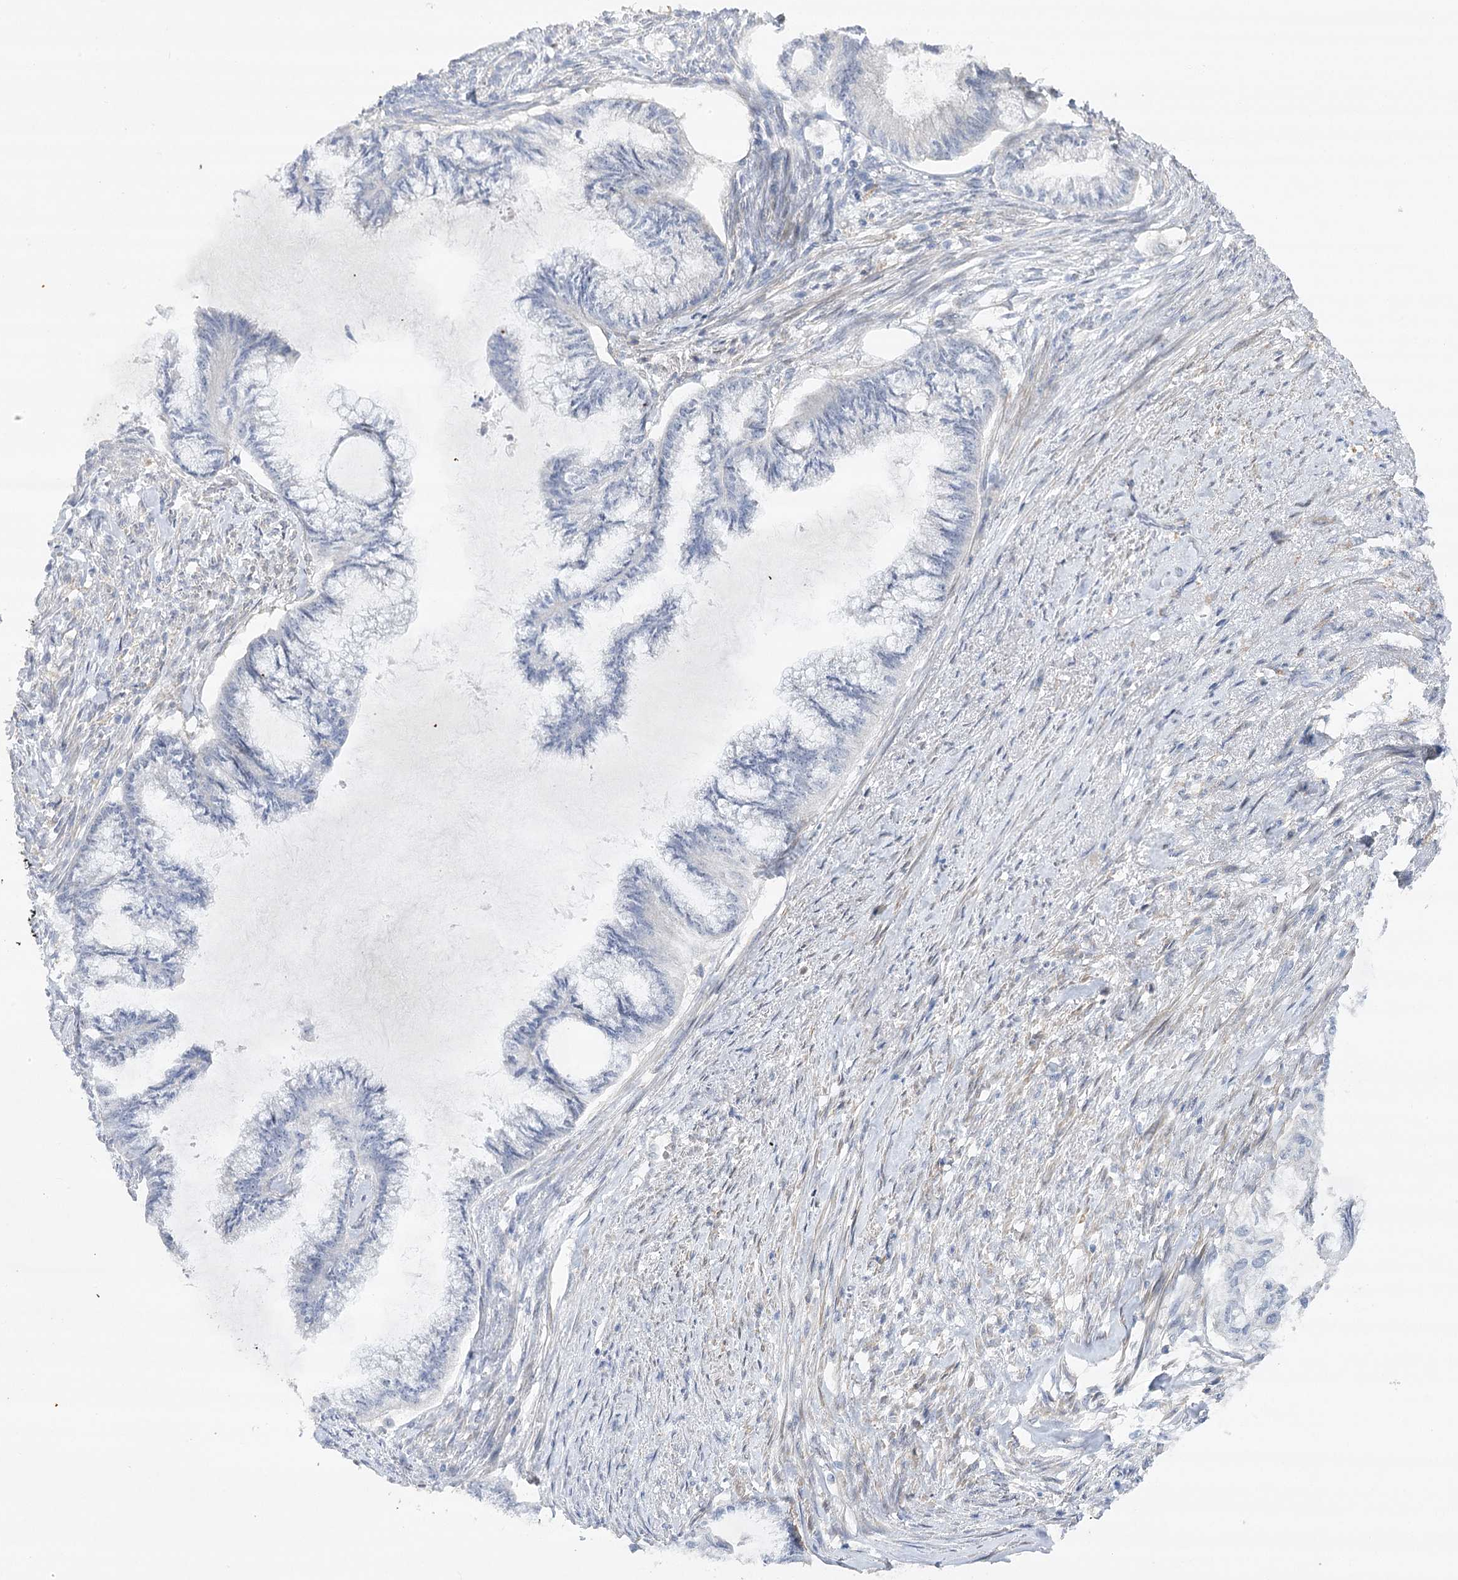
{"staining": {"intensity": "negative", "quantity": "none", "location": "none"}, "tissue": "endometrial cancer", "cell_type": "Tumor cells", "image_type": "cancer", "snomed": [{"axis": "morphology", "description": "Adenocarcinoma, NOS"}, {"axis": "topography", "description": "Endometrium"}], "caption": "Immunohistochemistry (IHC) photomicrograph of endometrial cancer stained for a protein (brown), which shows no staining in tumor cells. (IHC, brightfield microscopy, high magnification).", "gene": "OBSL1", "patient": {"sex": "female", "age": 86}}